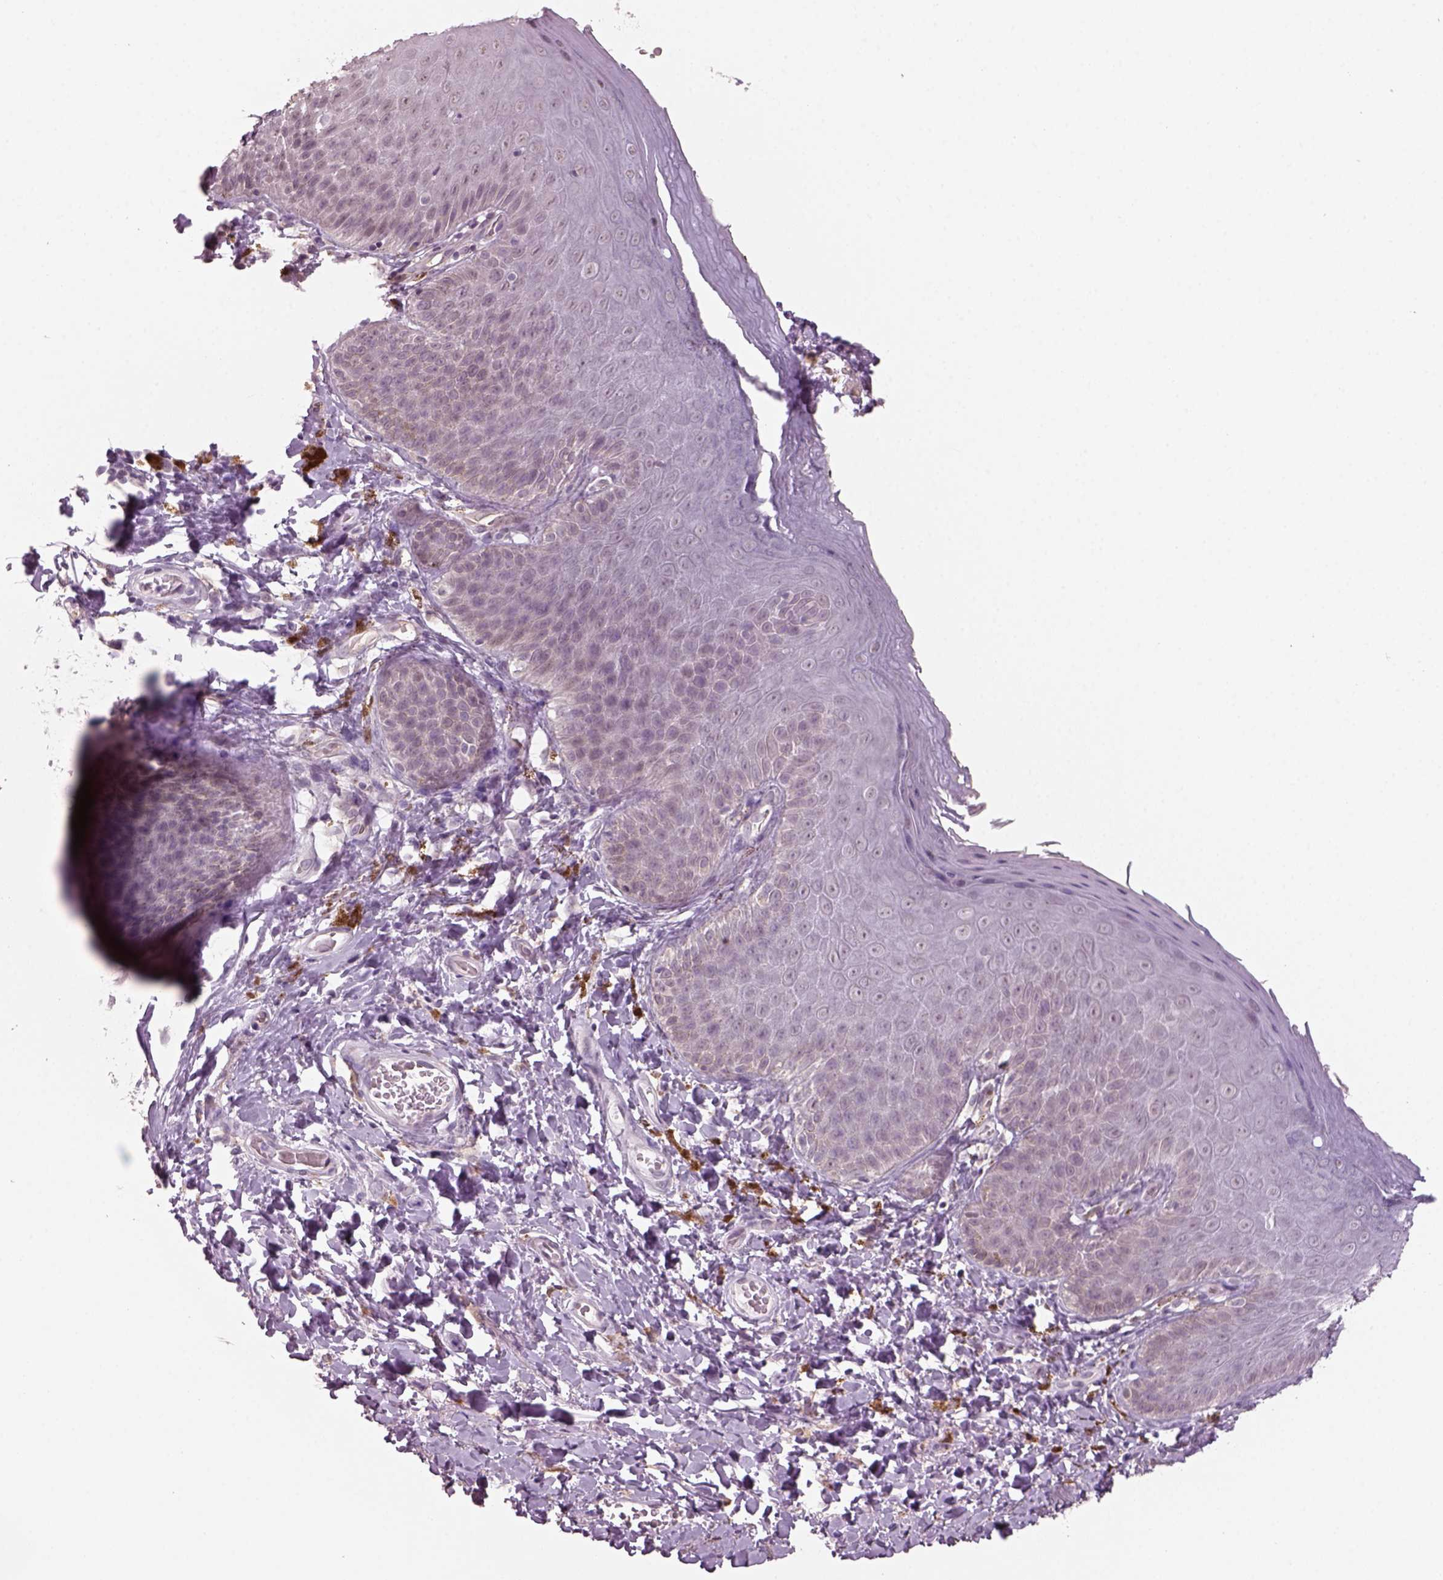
{"staining": {"intensity": "negative", "quantity": "none", "location": "none"}, "tissue": "skin", "cell_type": "Epidermal cells", "image_type": "normal", "snomed": [{"axis": "morphology", "description": "Normal tissue, NOS"}, {"axis": "topography", "description": "Anal"}], "caption": "The histopathology image shows no significant staining in epidermal cells of skin.", "gene": "NAT8B", "patient": {"sex": "male", "age": 53}}